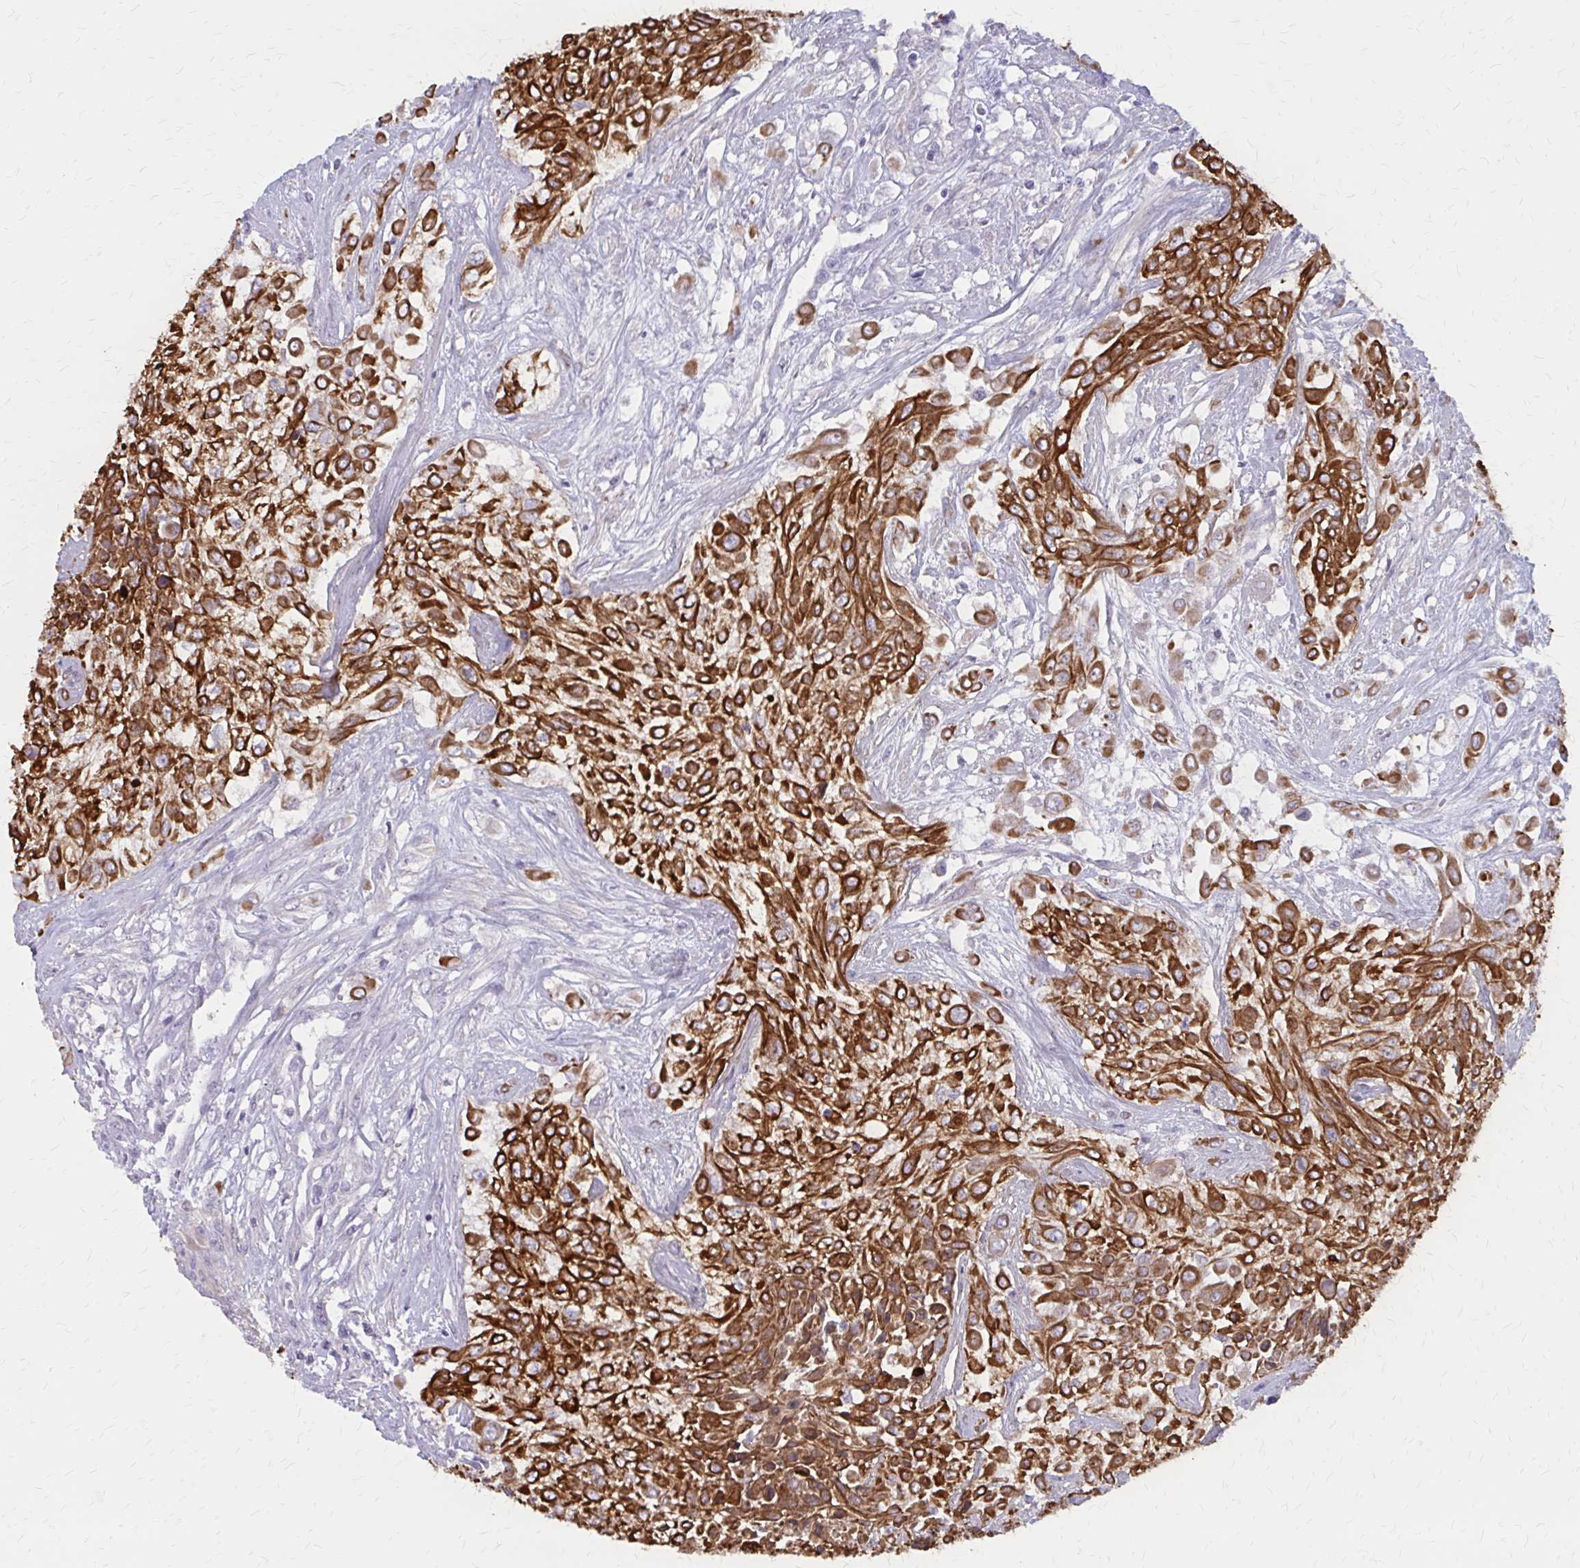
{"staining": {"intensity": "strong", "quantity": ">75%", "location": "cytoplasmic/membranous"}, "tissue": "urothelial cancer", "cell_type": "Tumor cells", "image_type": "cancer", "snomed": [{"axis": "morphology", "description": "Urothelial carcinoma, High grade"}, {"axis": "topography", "description": "Urinary bladder"}], "caption": "Immunohistochemical staining of high-grade urothelial carcinoma exhibits high levels of strong cytoplasmic/membranous protein staining in about >75% of tumor cells.", "gene": "GLYATL2", "patient": {"sex": "male", "age": 67}}